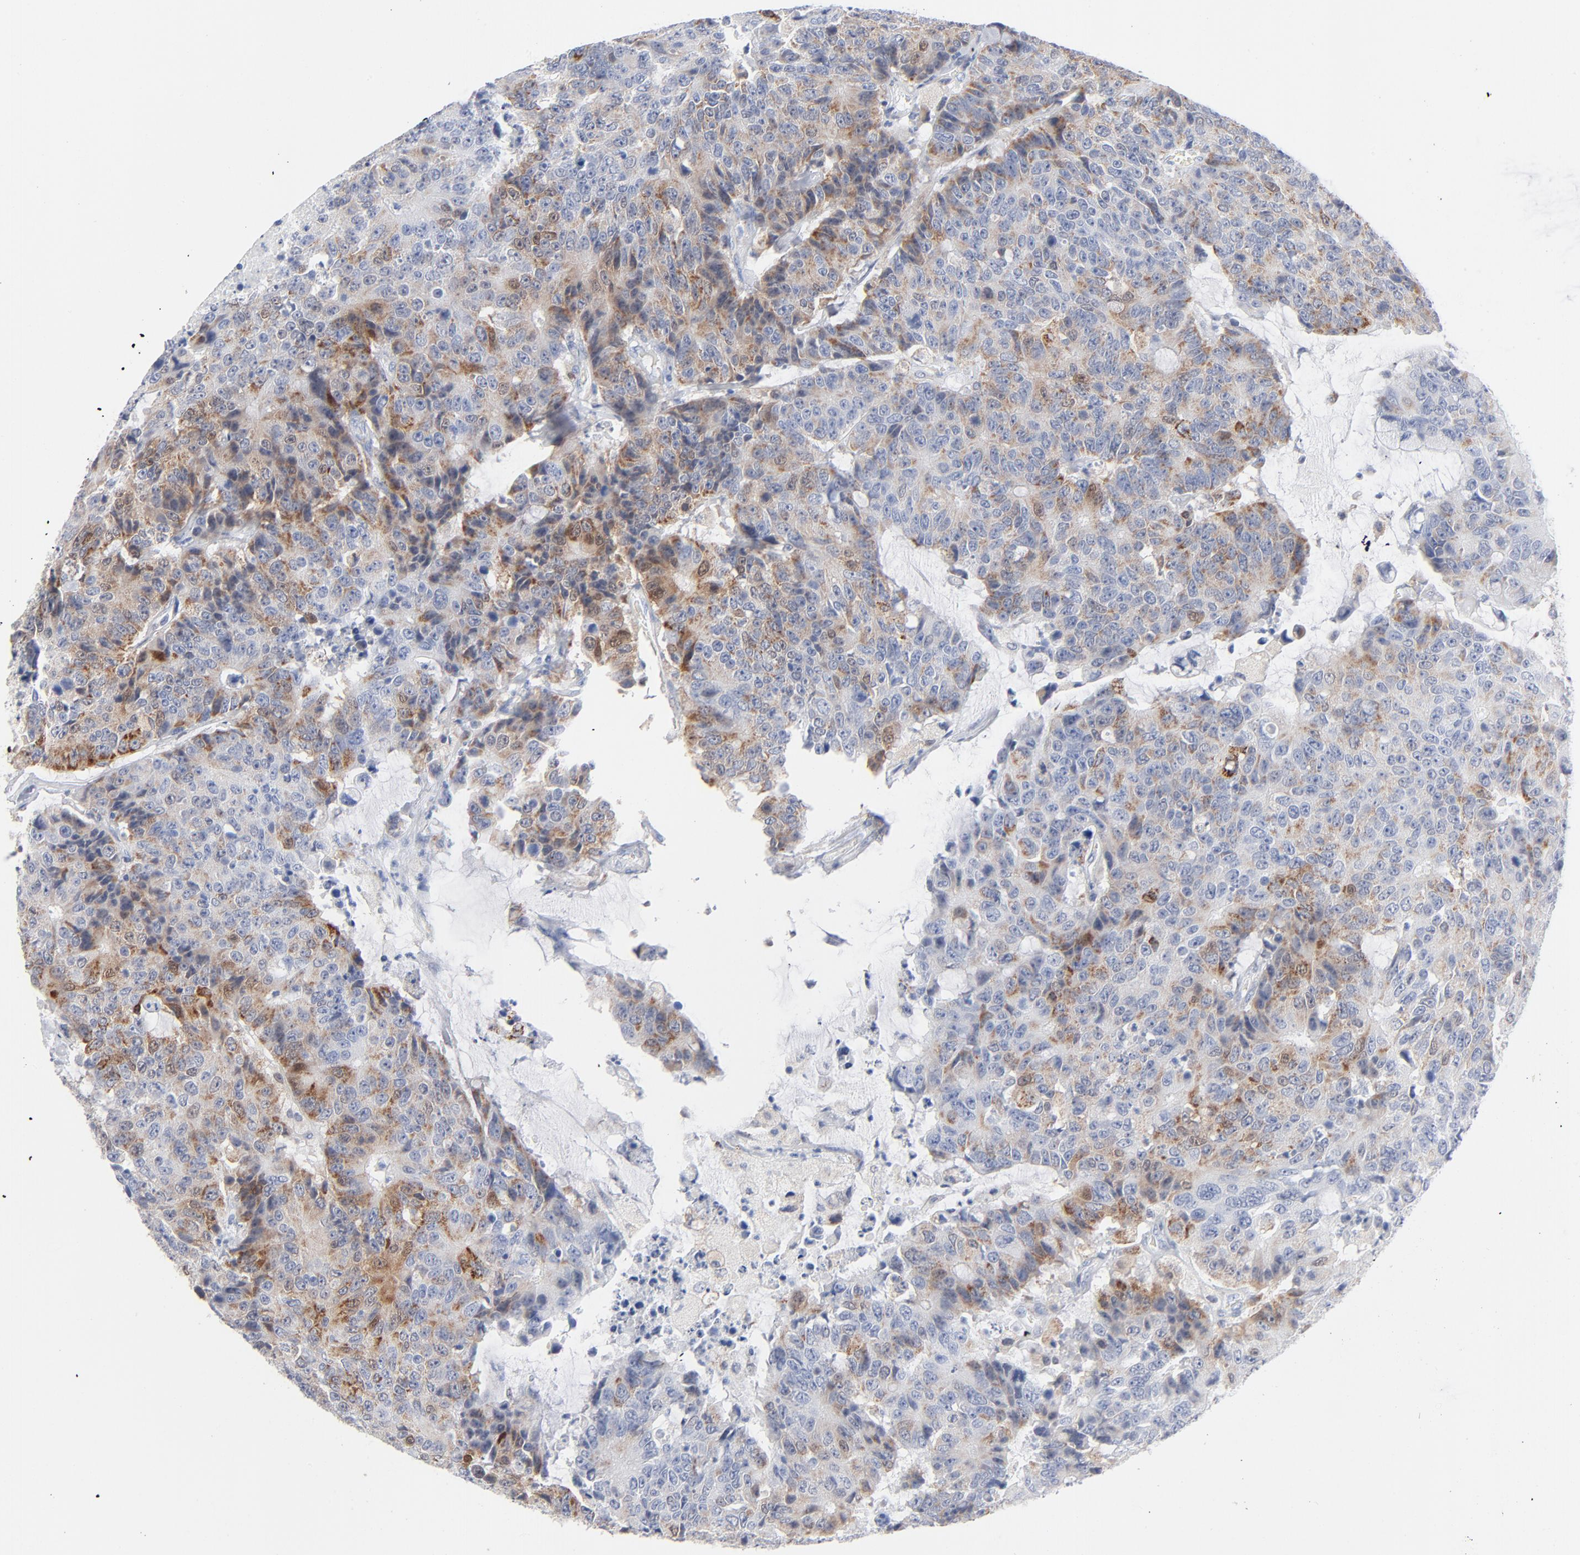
{"staining": {"intensity": "moderate", "quantity": "25%-75%", "location": "cytoplasmic/membranous"}, "tissue": "colorectal cancer", "cell_type": "Tumor cells", "image_type": "cancer", "snomed": [{"axis": "morphology", "description": "Adenocarcinoma, NOS"}, {"axis": "topography", "description": "Colon"}], "caption": "The immunohistochemical stain labels moderate cytoplasmic/membranous positivity in tumor cells of colorectal cancer (adenocarcinoma) tissue. (Brightfield microscopy of DAB IHC at high magnification).", "gene": "CHCHD10", "patient": {"sex": "female", "age": 86}}